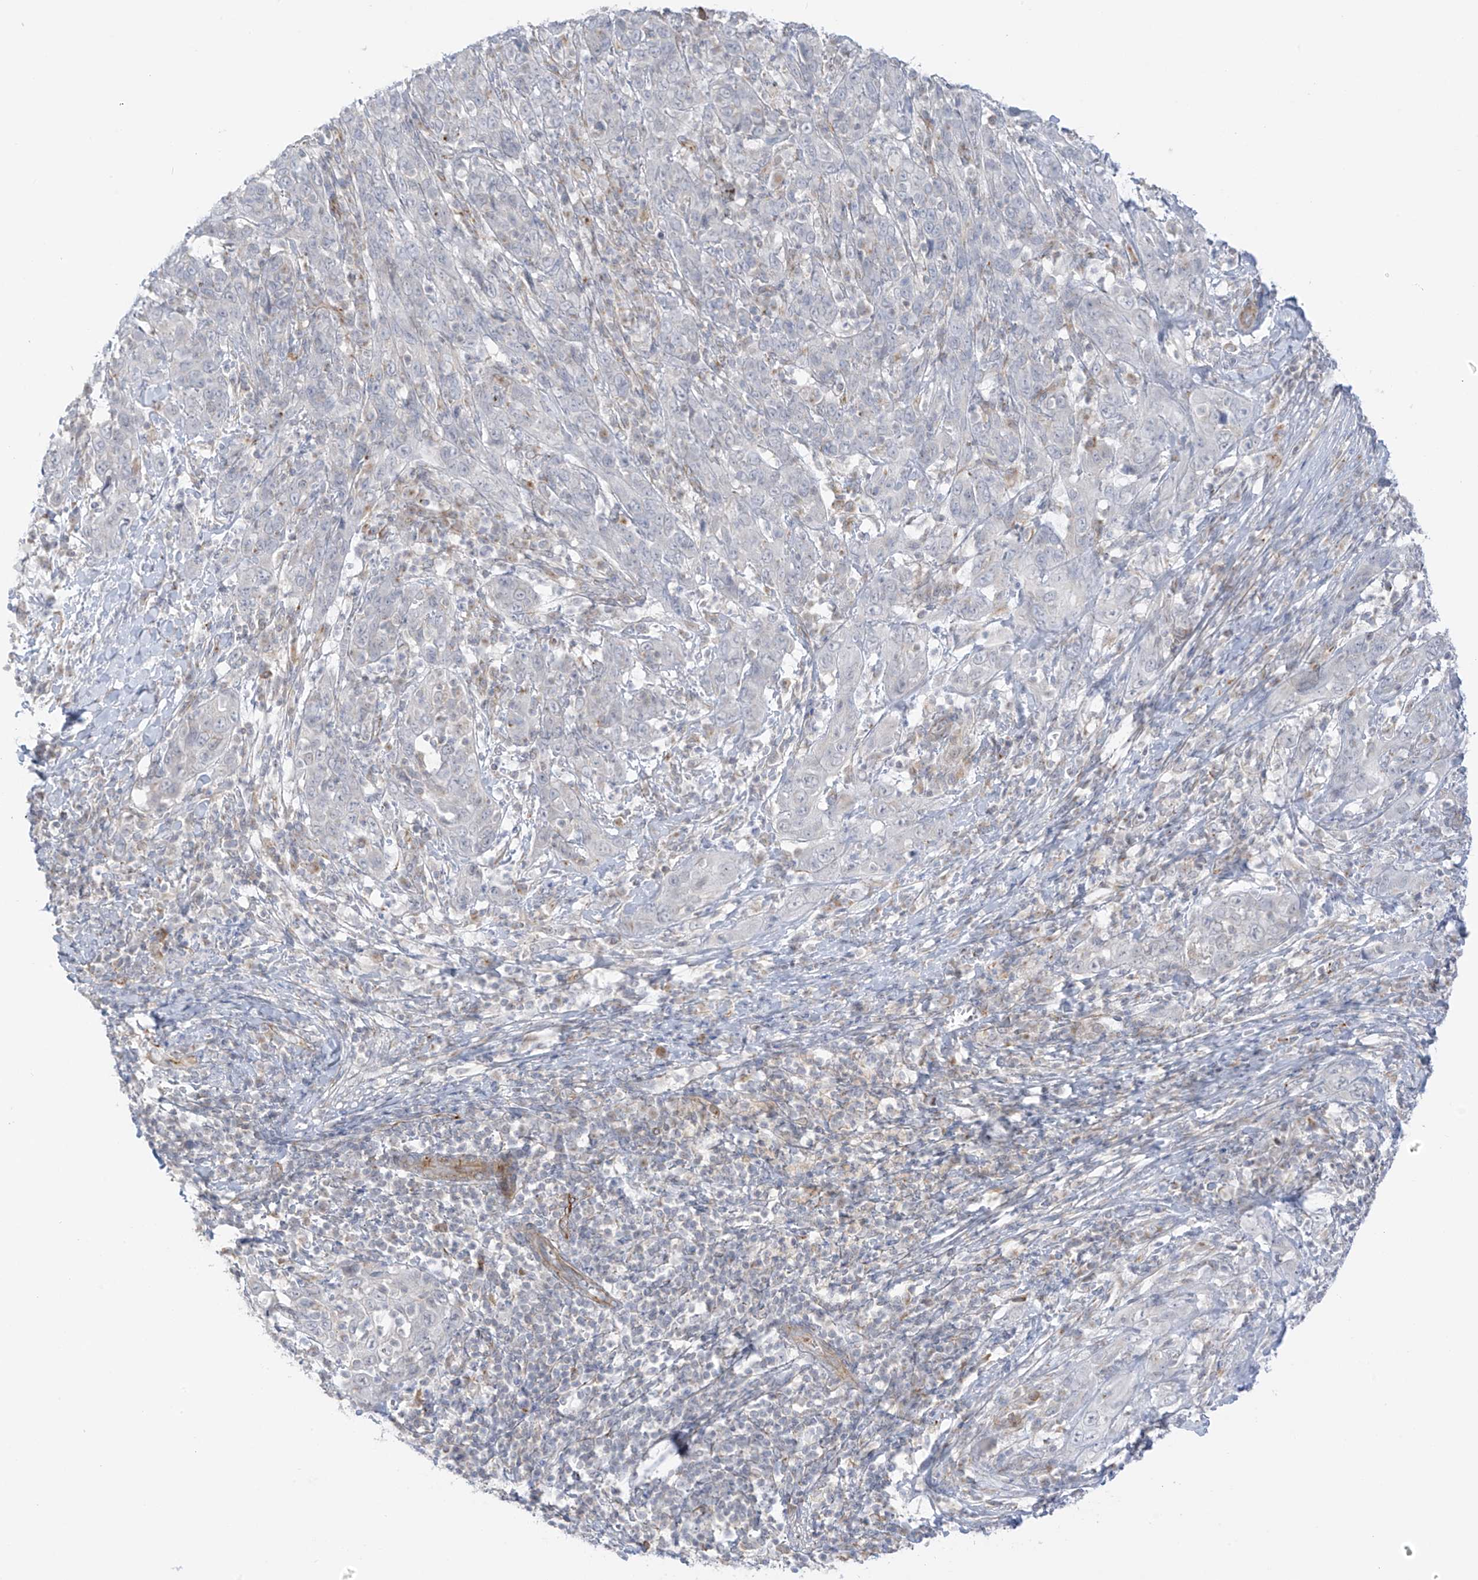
{"staining": {"intensity": "negative", "quantity": "none", "location": "none"}, "tissue": "cervical cancer", "cell_type": "Tumor cells", "image_type": "cancer", "snomed": [{"axis": "morphology", "description": "Squamous cell carcinoma, NOS"}, {"axis": "topography", "description": "Cervix"}], "caption": "Squamous cell carcinoma (cervical) was stained to show a protein in brown. There is no significant positivity in tumor cells.", "gene": "HS6ST2", "patient": {"sex": "female", "age": 46}}